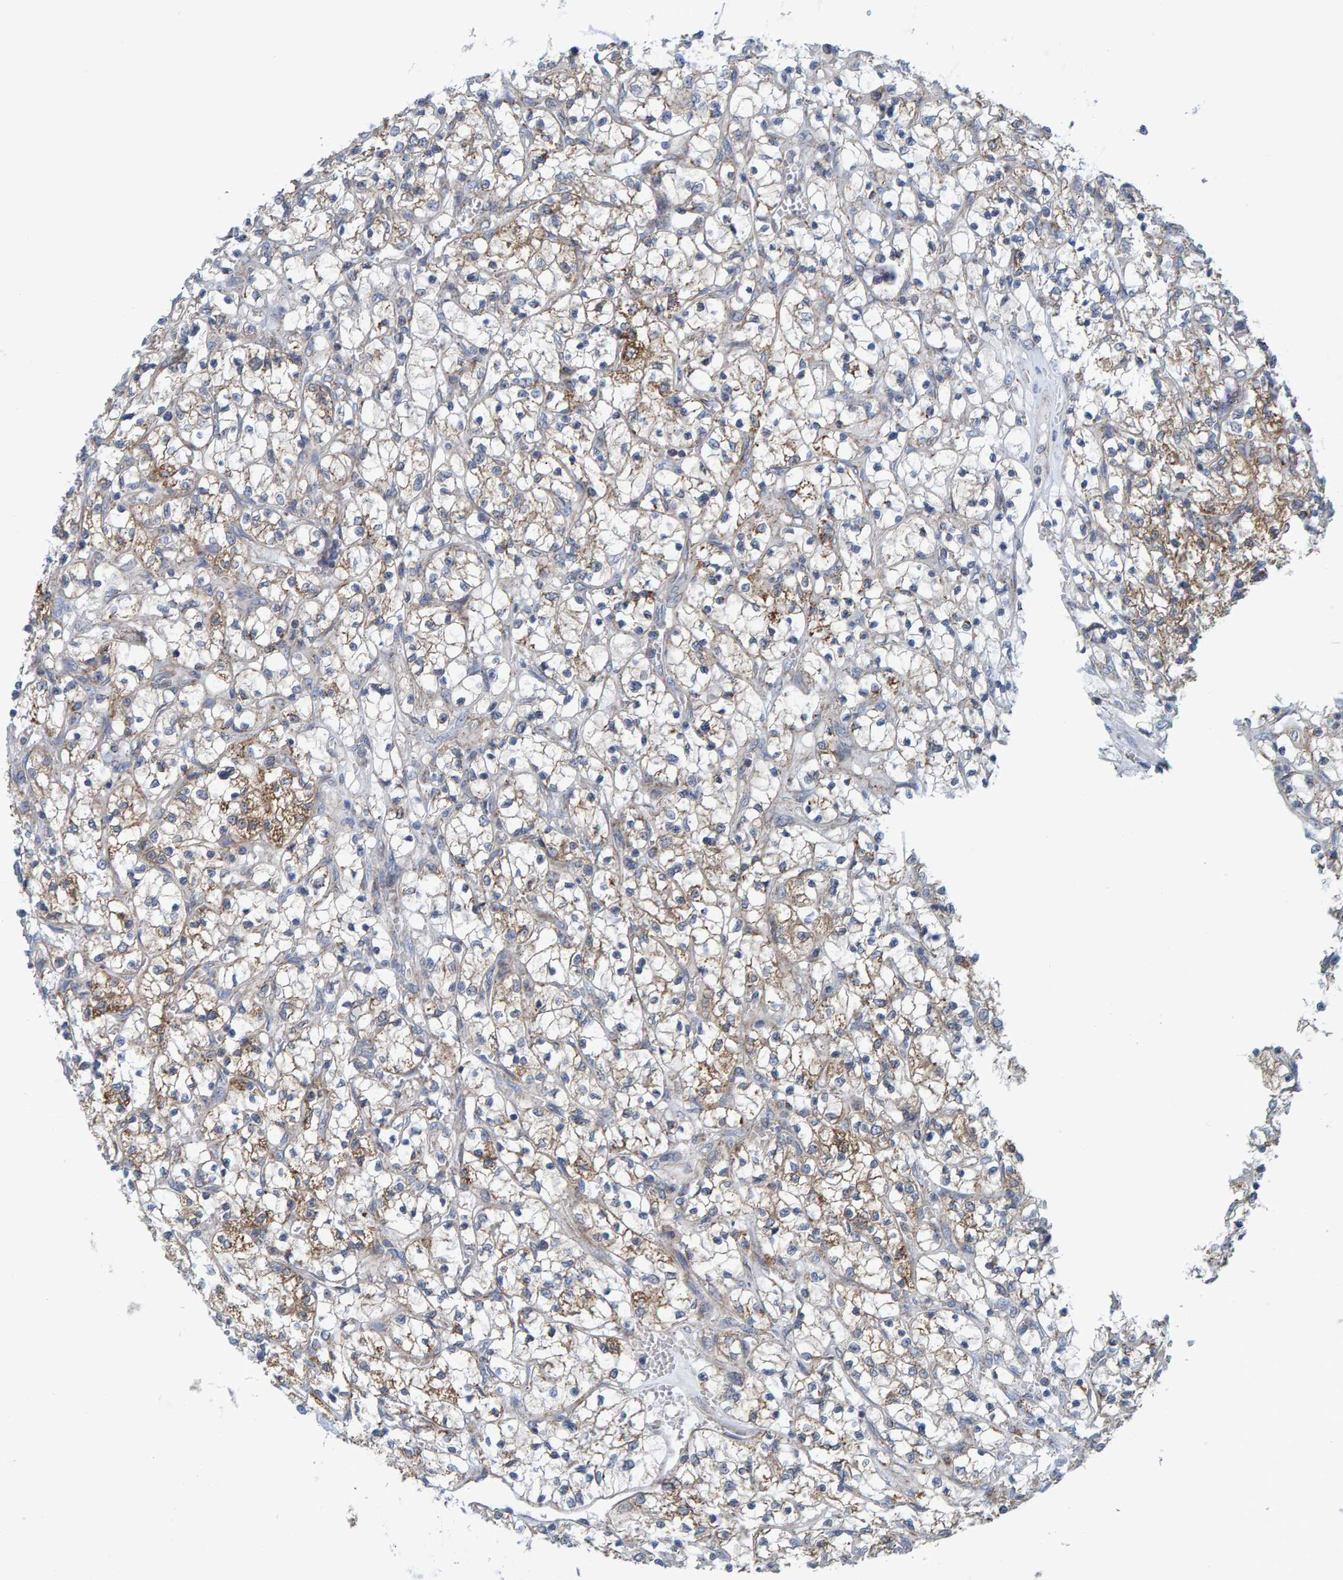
{"staining": {"intensity": "weak", "quantity": "<25%", "location": "cytoplasmic/membranous"}, "tissue": "renal cancer", "cell_type": "Tumor cells", "image_type": "cancer", "snomed": [{"axis": "morphology", "description": "Adenocarcinoma, NOS"}, {"axis": "topography", "description": "Kidney"}], "caption": "Renal cancer (adenocarcinoma) was stained to show a protein in brown. There is no significant positivity in tumor cells.", "gene": "MRPS7", "patient": {"sex": "female", "age": 69}}